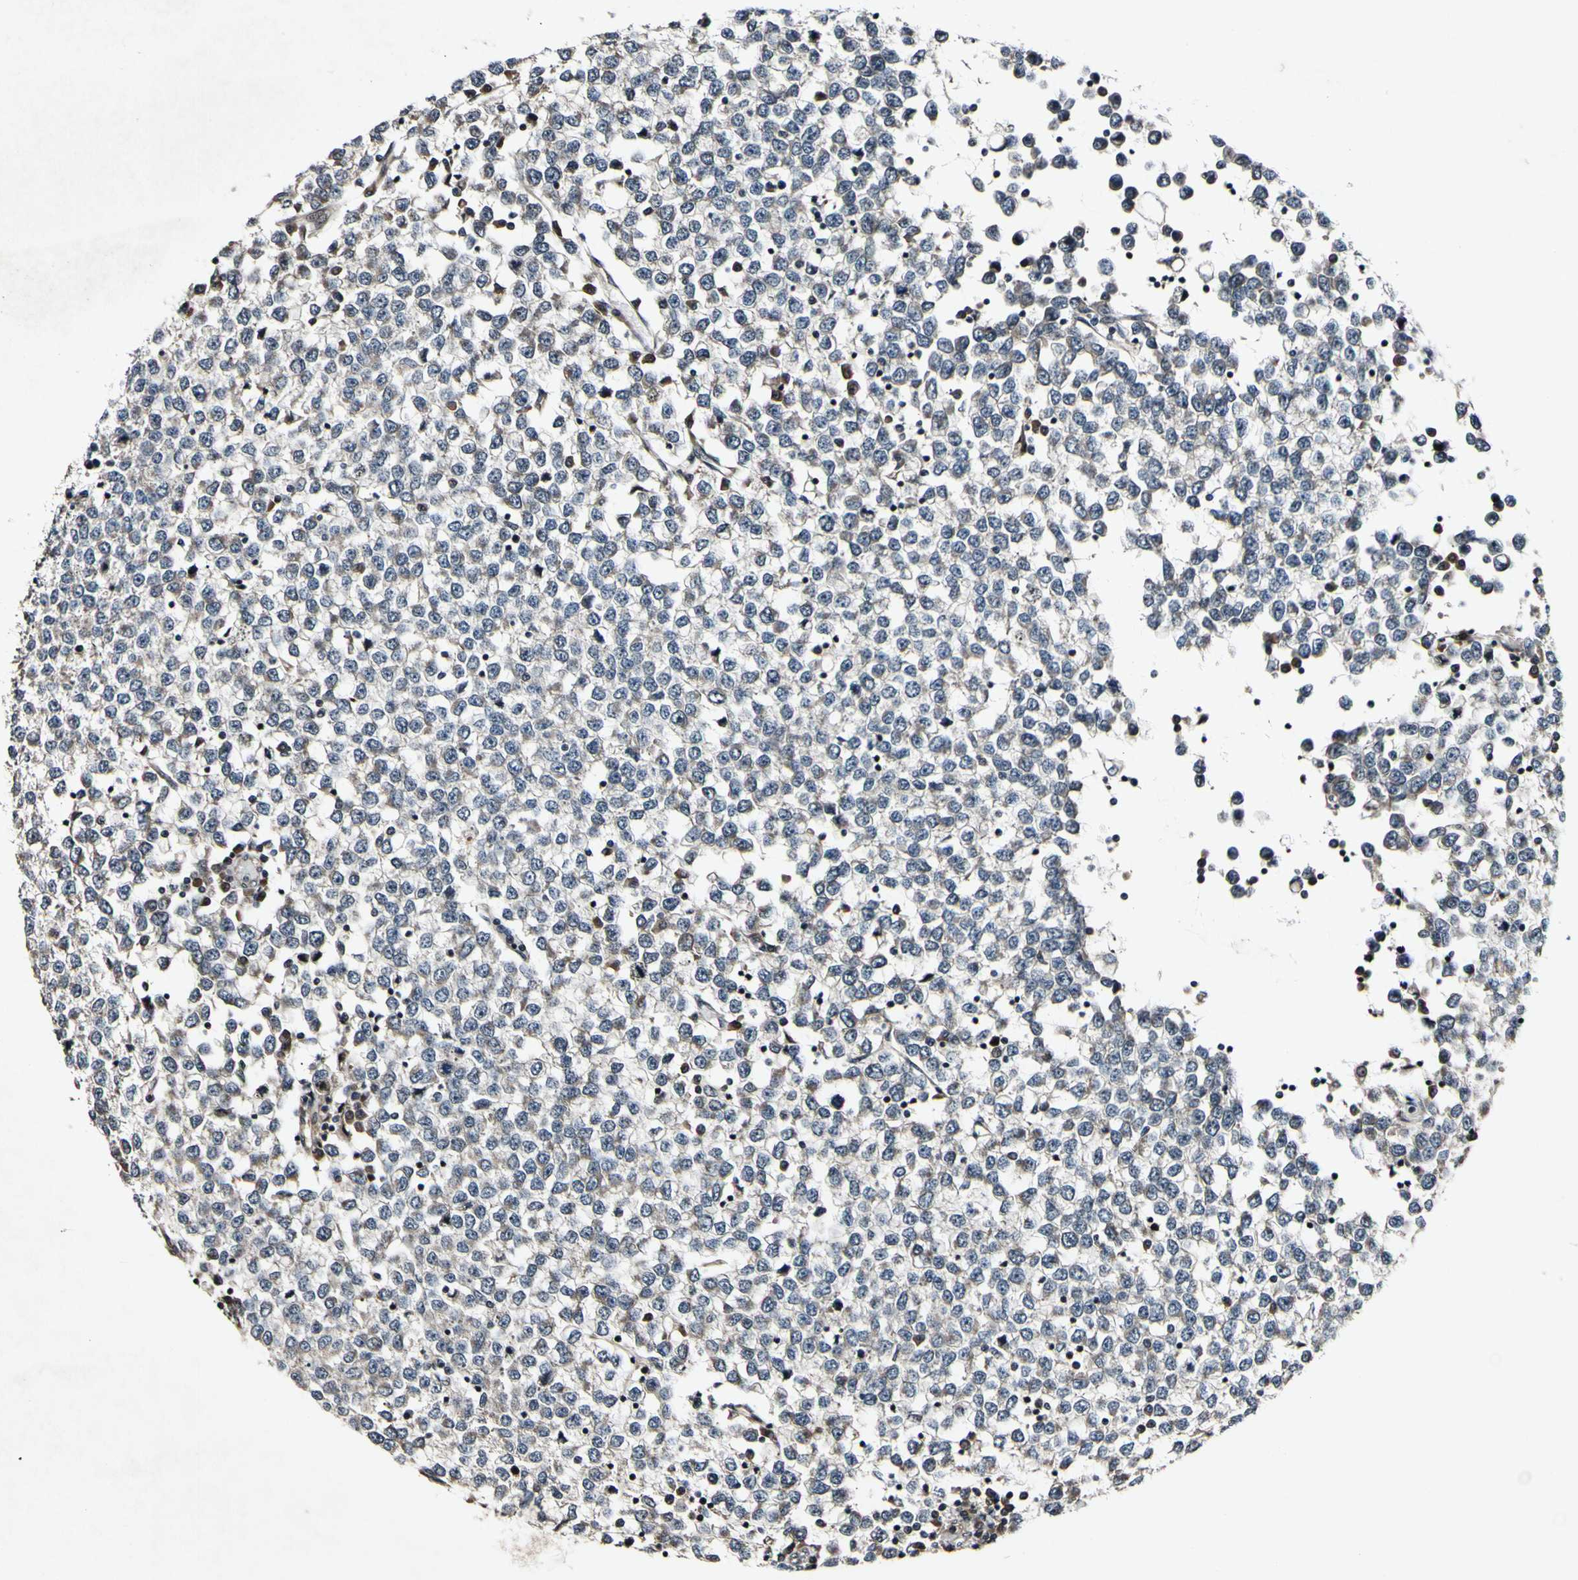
{"staining": {"intensity": "weak", "quantity": ">75%", "location": "cytoplasmic/membranous"}, "tissue": "testis cancer", "cell_type": "Tumor cells", "image_type": "cancer", "snomed": [{"axis": "morphology", "description": "Seminoma, NOS"}, {"axis": "topography", "description": "Testis"}], "caption": "There is low levels of weak cytoplasmic/membranous positivity in tumor cells of testis cancer (seminoma), as demonstrated by immunohistochemical staining (brown color).", "gene": "CSNK1E", "patient": {"sex": "male", "age": 65}}